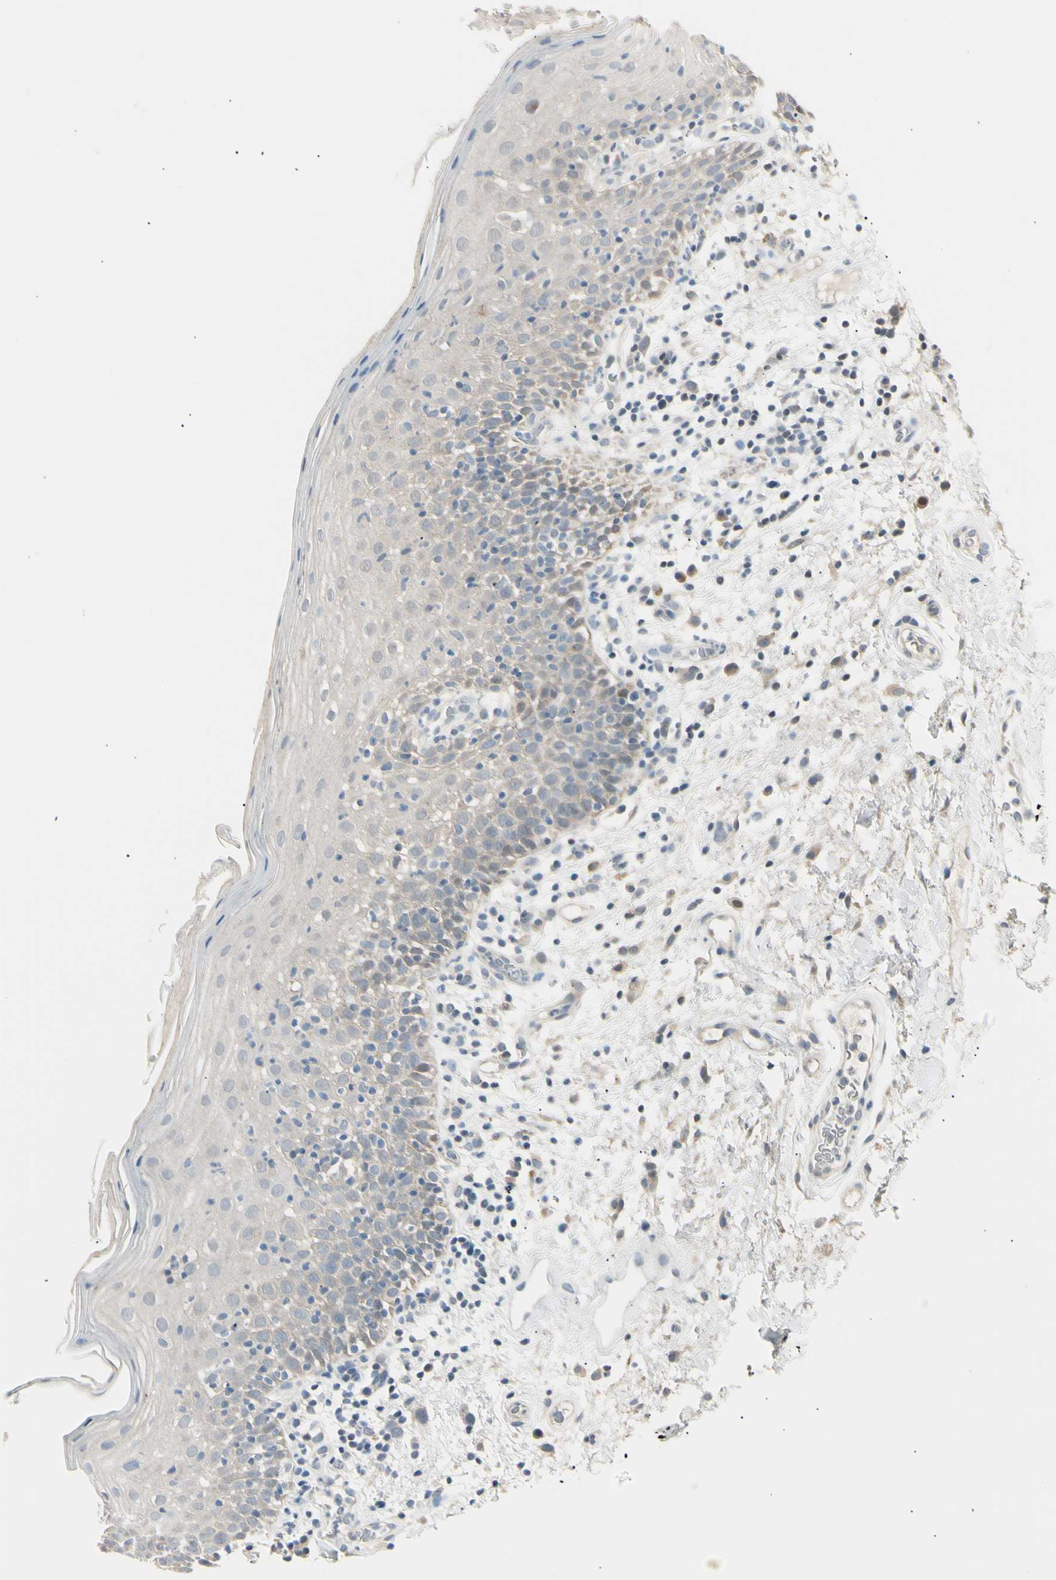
{"staining": {"intensity": "weak", "quantity": "<25%", "location": "cytoplasmic/membranous"}, "tissue": "oral mucosa", "cell_type": "Squamous epithelial cells", "image_type": "normal", "snomed": [{"axis": "morphology", "description": "Normal tissue, NOS"}, {"axis": "morphology", "description": "Squamous cell carcinoma, NOS"}, {"axis": "topography", "description": "Skeletal muscle"}, {"axis": "topography", "description": "Oral tissue"}], "caption": "Squamous epithelial cells show no significant positivity in normal oral mucosa.", "gene": "LHPP", "patient": {"sex": "male", "age": 71}}